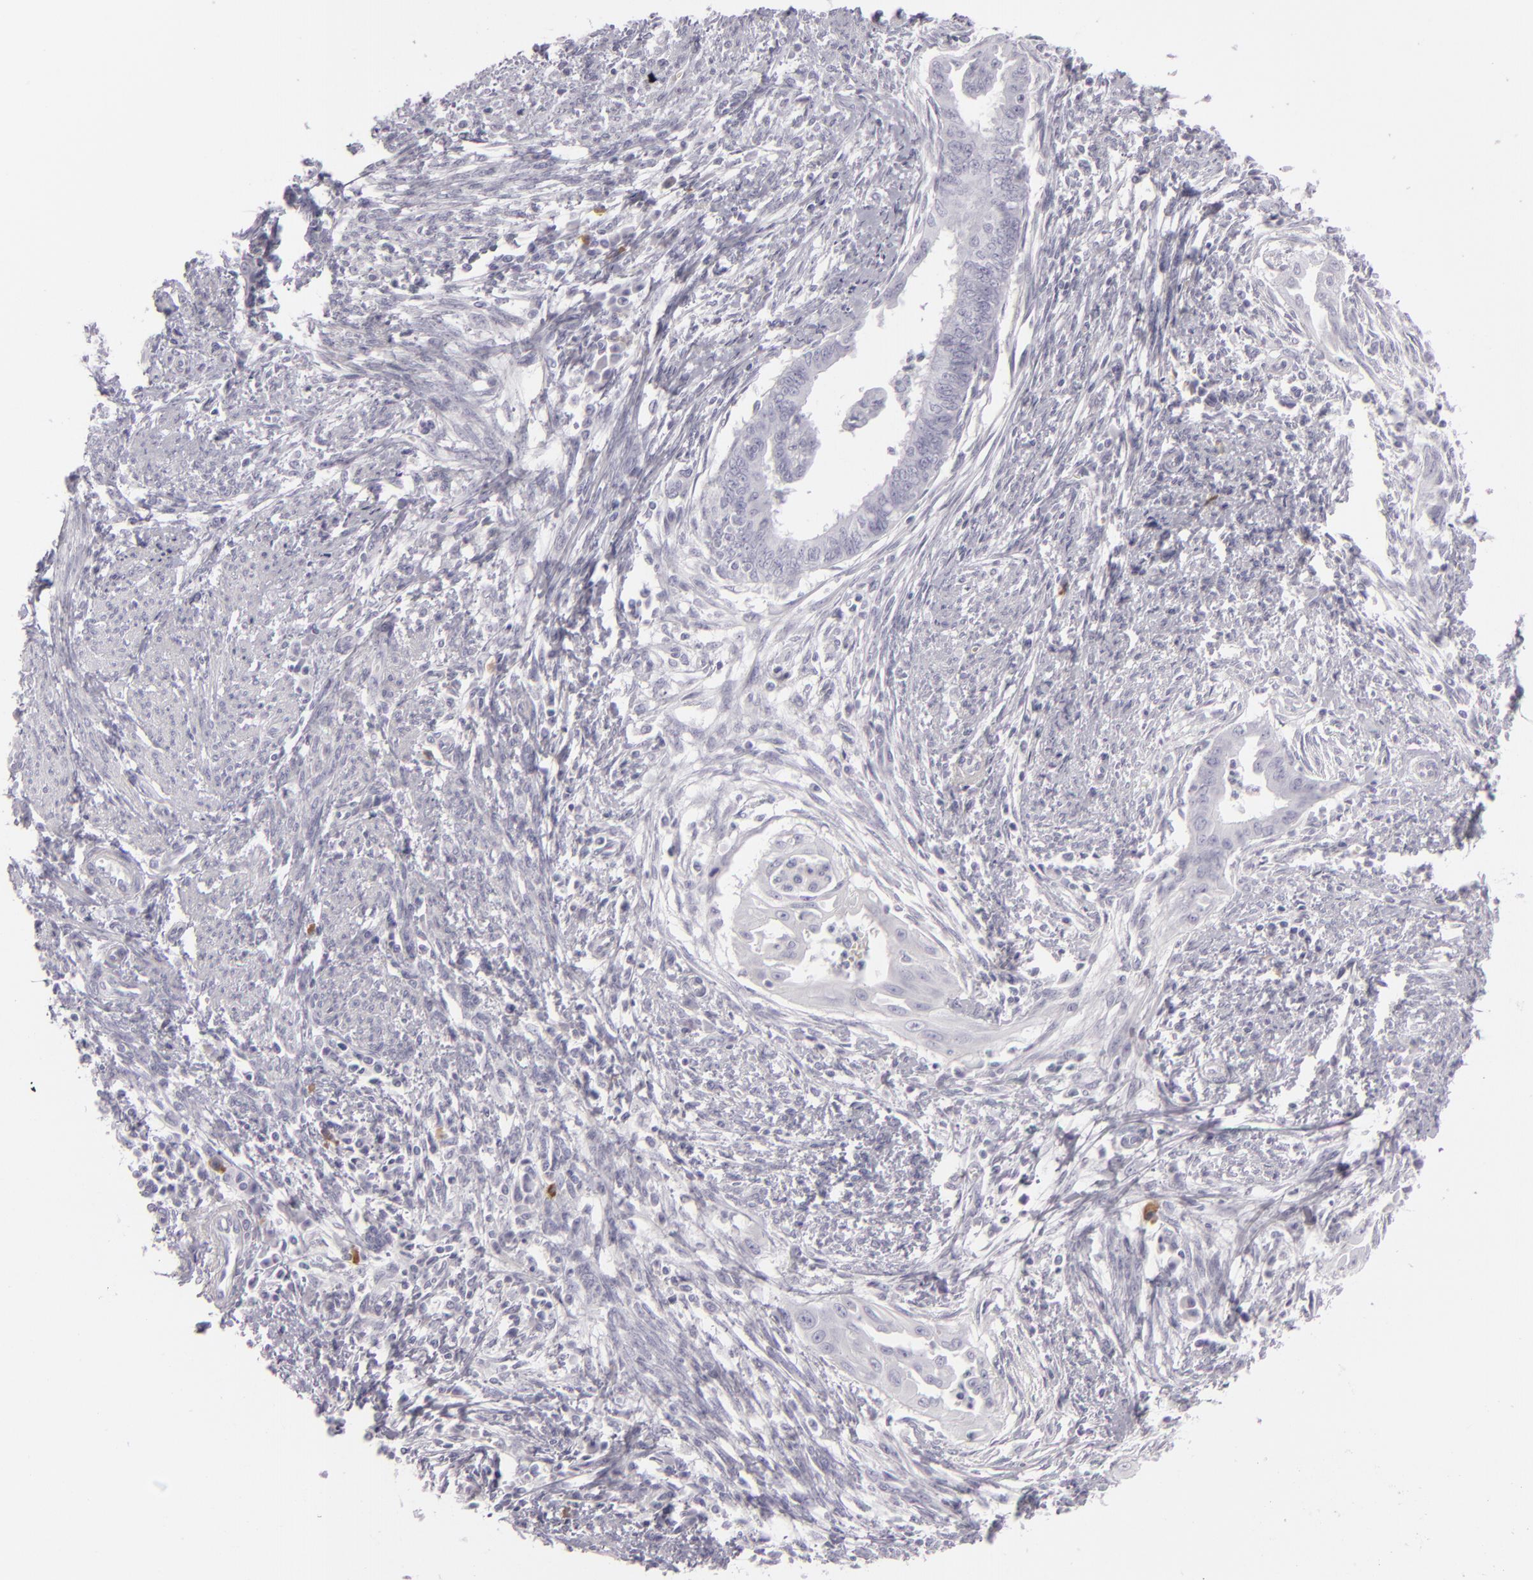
{"staining": {"intensity": "negative", "quantity": "none", "location": "none"}, "tissue": "endometrial cancer", "cell_type": "Tumor cells", "image_type": "cancer", "snomed": [{"axis": "morphology", "description": "Adenocarcinoma, NOS"}, {"axis": "topography", "description": "Endometrium"}], "caption": "This is a image of IHC staining of endometrial cancer (adenocarcinoma), which shows no staining in tumor cells. The staining was performed using DAB (3,3'-diaminobenzidine) to visualize the protein expression in brown, while the nuclei were stained in blue with hematoxylin (Magnification: 20x).", "gene": "CDX2", "patient": {"sex": "female", "age": 66}}